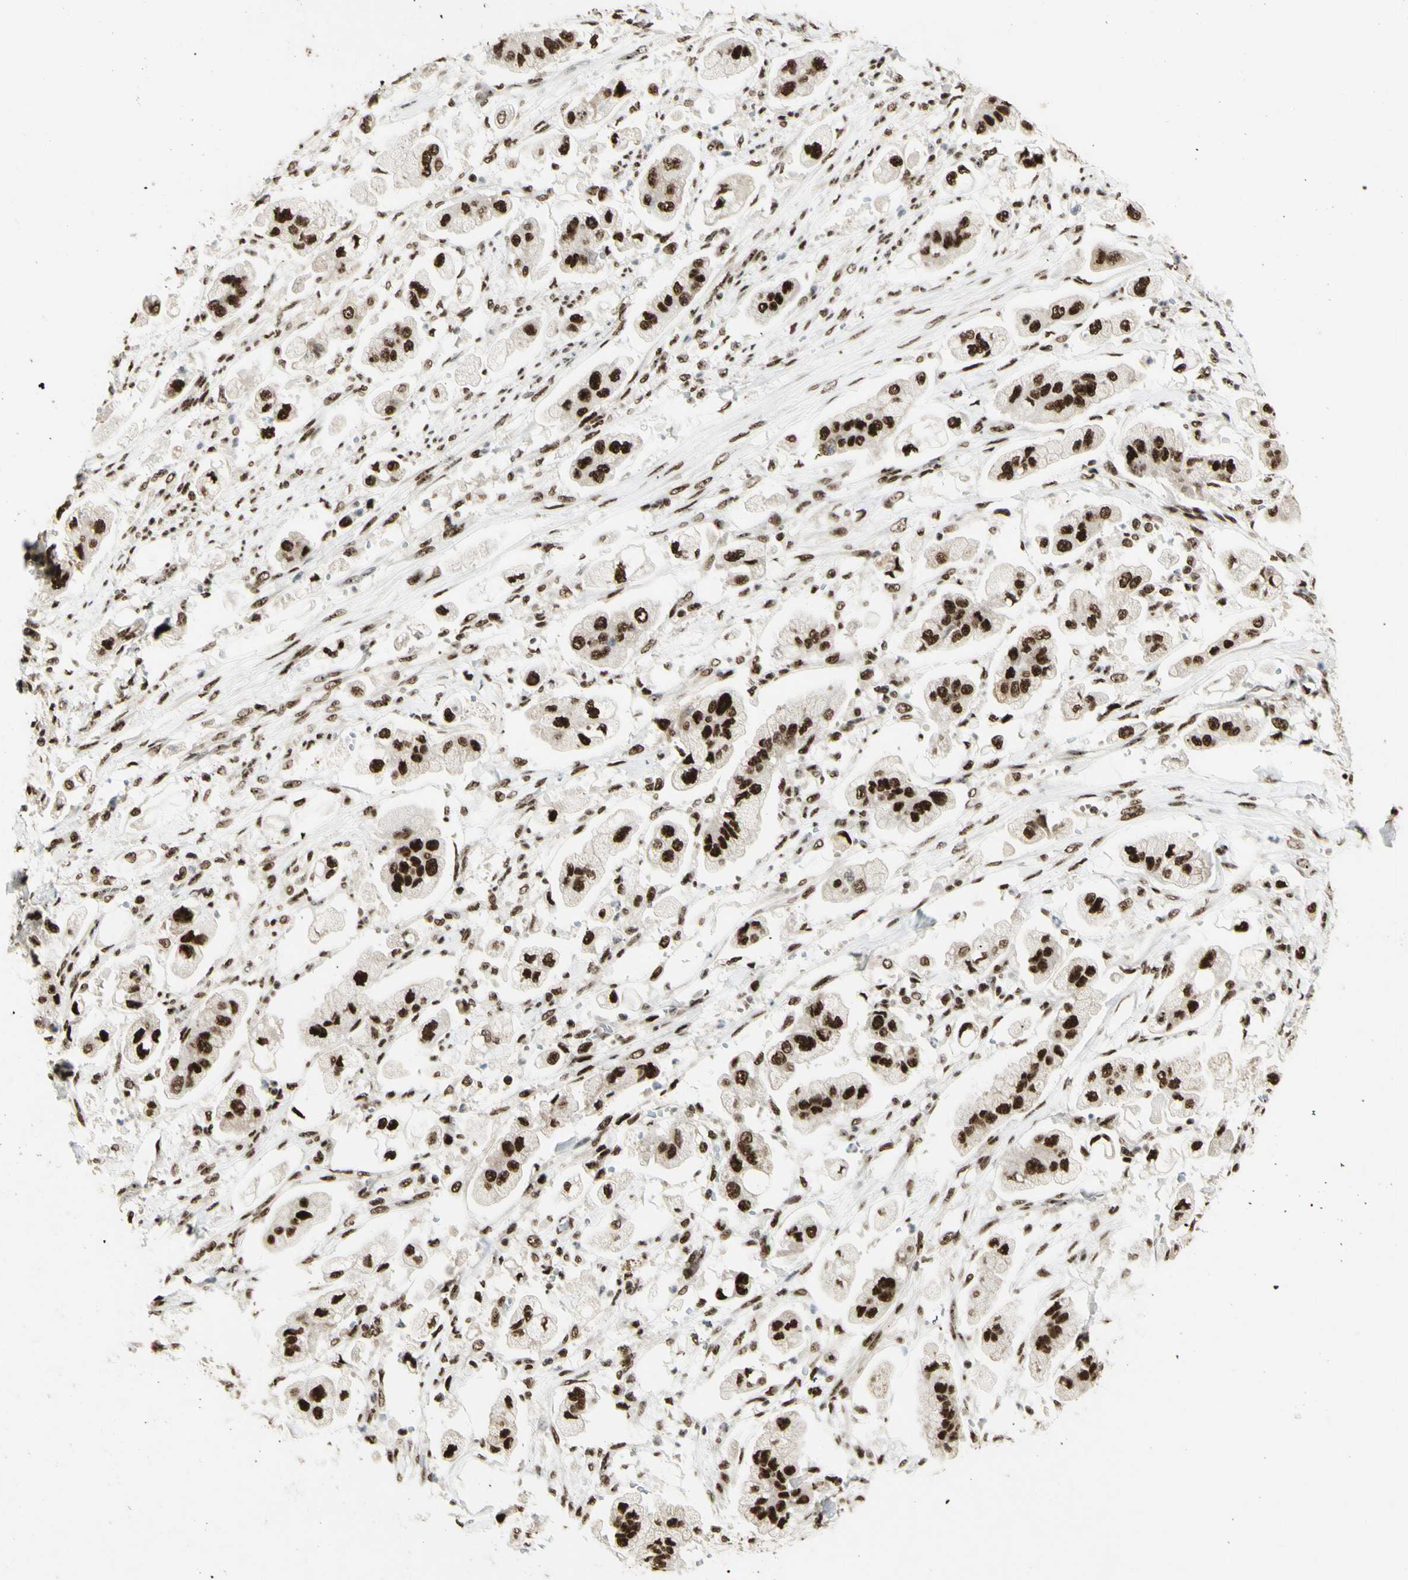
{"staining": {"intensity": "strong", "quantity": ">75%", "location": "nuclear"}, "tissue": "stomach cancer", "cell_type": "Tumor cells", "image_type": "cancer", "snomed": [{"axis": "morphology", "description": "Adenocarcinoma, NOS"}, {"axis": "topography", "description": "Stomach"}], "caption": "An immunohistochemistry (IHC) image of neoplastic tissue is shown. Protein staining in brown highlights strong nuclear positivity in stomach cancer (adenocarcinoma) within tumor cells. (Stains: DAB (3,3'-diaminobenzidine) in brown, nuclei in blue, Microscopy: brightfield microscopy at high magnification).", "gene": "DHX9", "patient": {"sex": "male", "age": 62}}